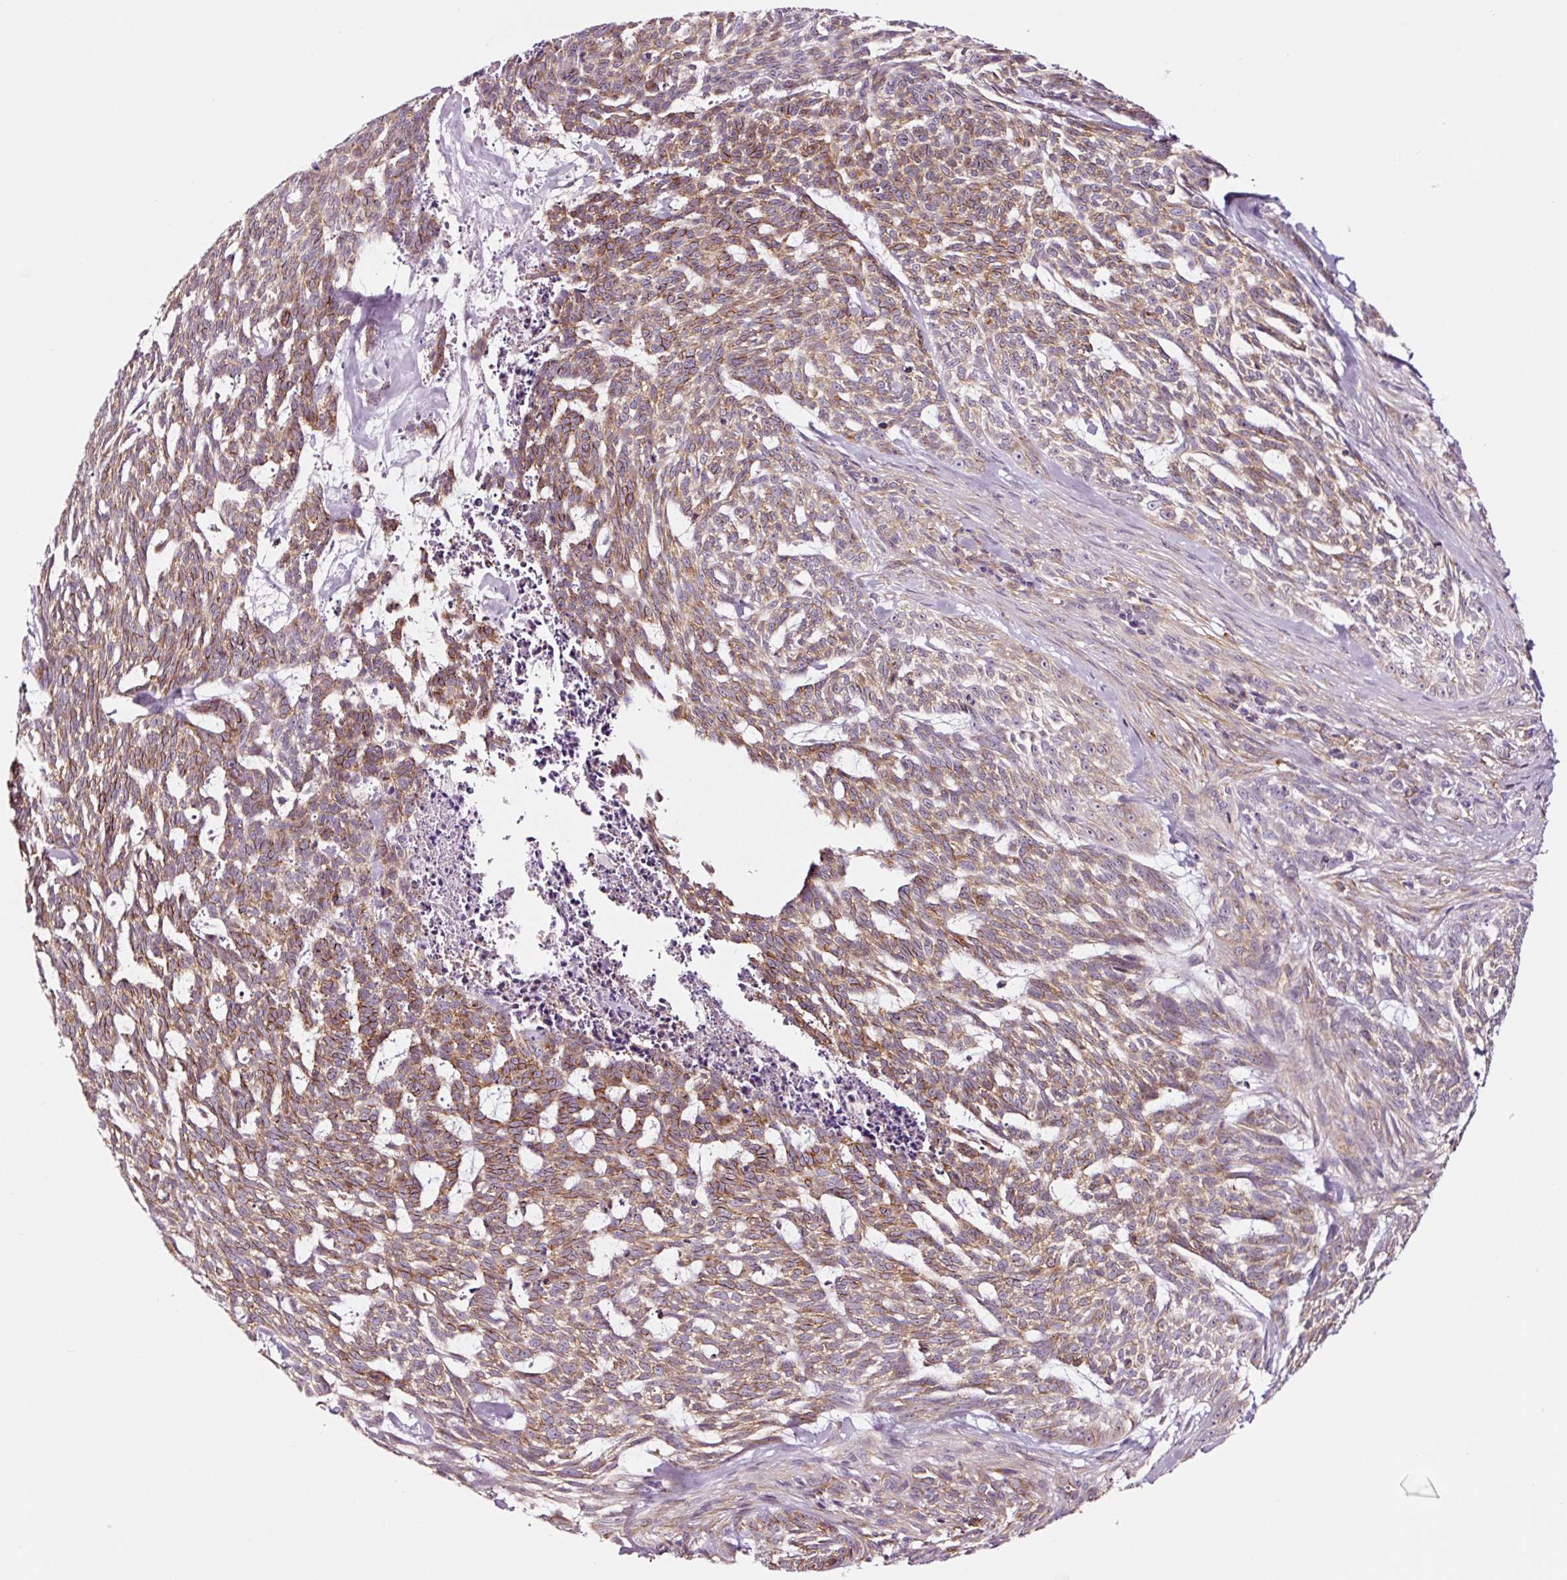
{"staining": {"intensity": "moderate", "quantity": ">75%", "location": "cytoplasmic/membranous"}, "tissue": "skin cancer", "cell_type": "Tumor cells", "image_type": "cancer", "snomed": [{"axis": "morphology", "description": "Basal cell carcinoma"}, {"axis": "topography", "description": "Skin"}], "caption": "Skin basal cell carcinoma stained with DAB immunohistochemistry displays medium levels of moderate cytoplasmic/membranous positivity in approximately >75% of tumor cells.", "gene": "ADD3", "patient": {"sex": "female", "age": 93}}